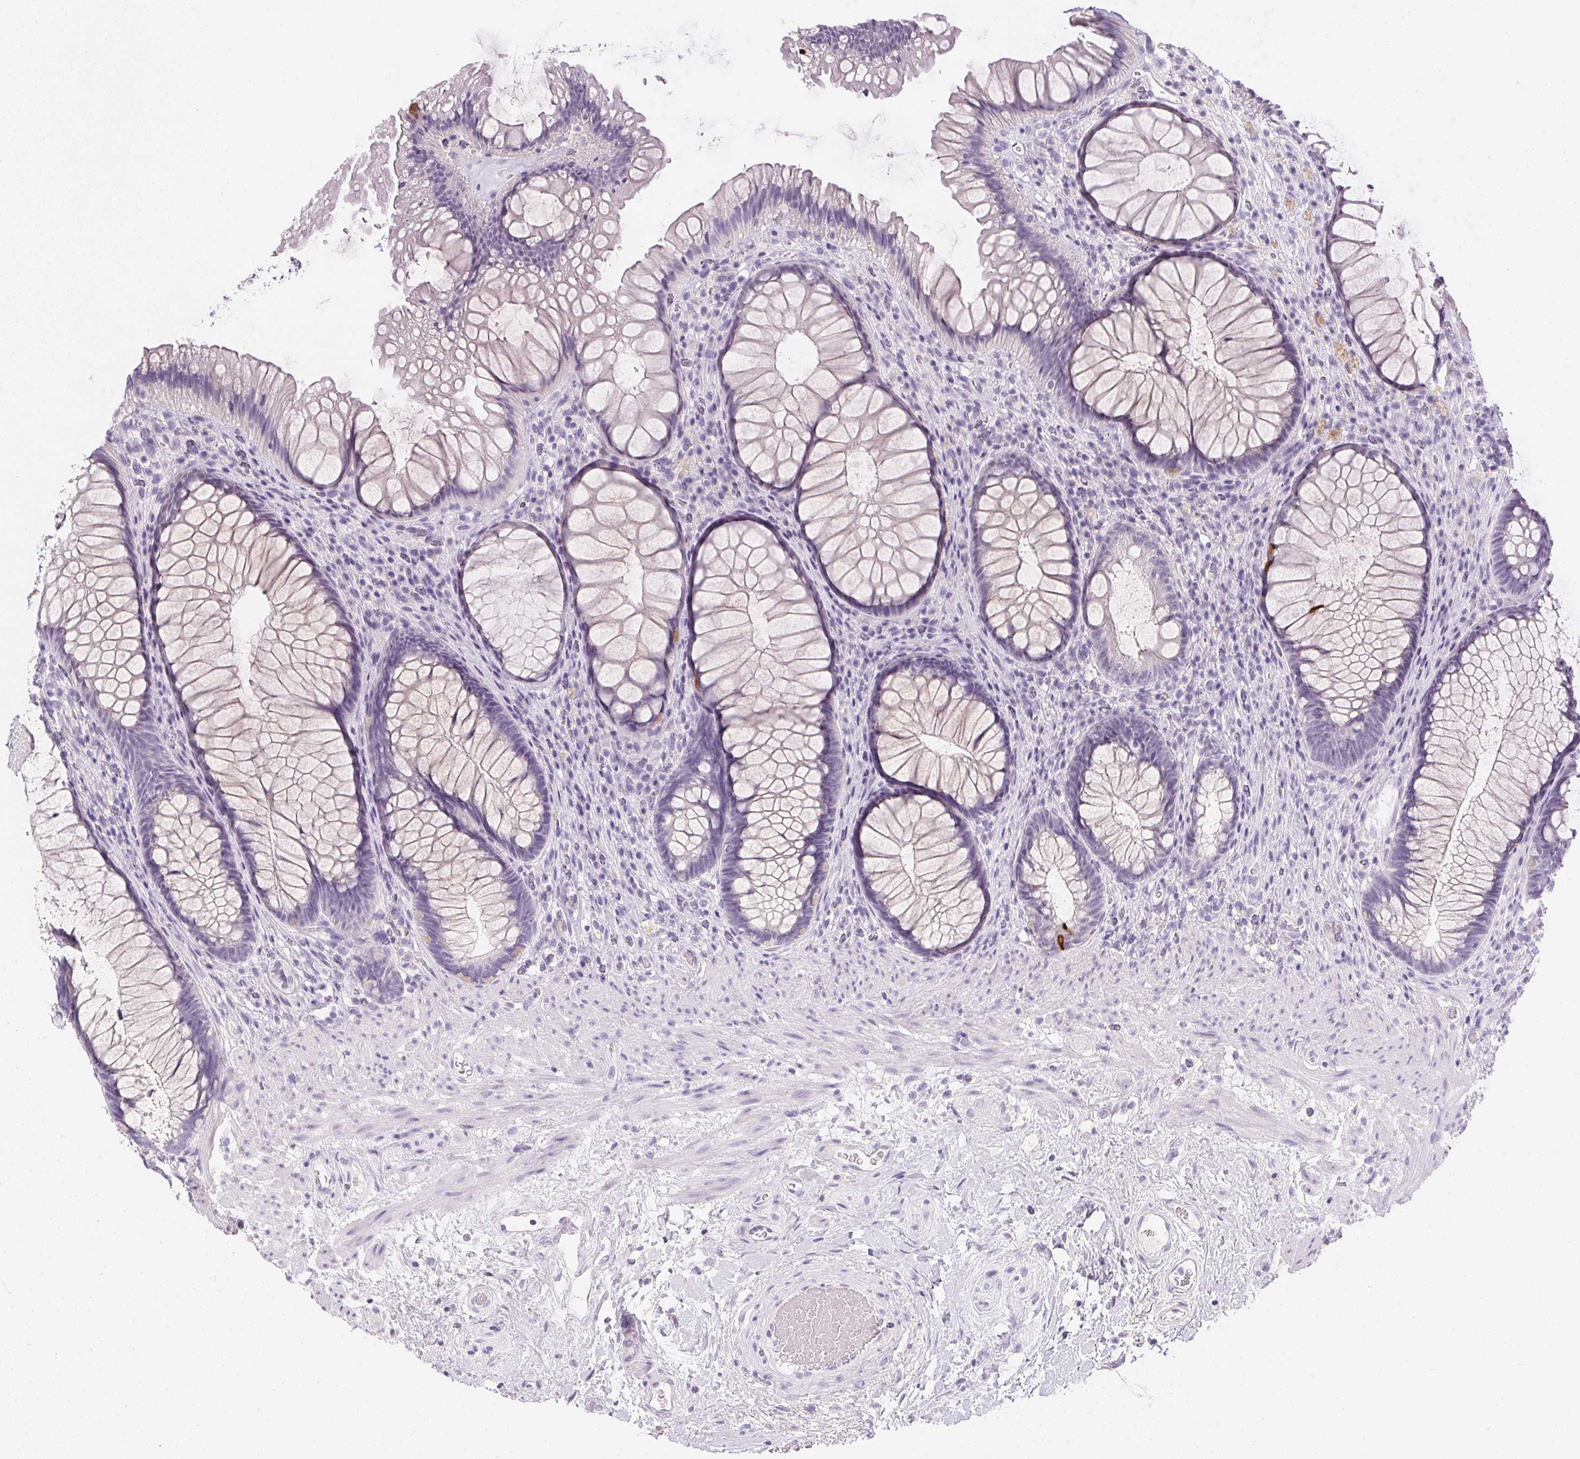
{"staining": {"intensity": "strong", "quantity": "<25%", "location": "cytoplasmic/membranous"}, "tissue": "rectum", "cell_type": "Glandular cells", "image_type": "normal", "snomed": [{"axis": "morphology", "description": "Normal tissue, NOS"}, {"axis": "topography", "description": "Smooth muscle"}, {"axis": "topography", "description": "Rectum"}], "caption": "This is a photomicrograph of immunohistochemistry (IHC) staining of benign rectum, which shows strong expression in the cytoplasmic/membranous of glandular cells.", "gene": "PPY", "patient": {"sex": "male", "age": 53}}